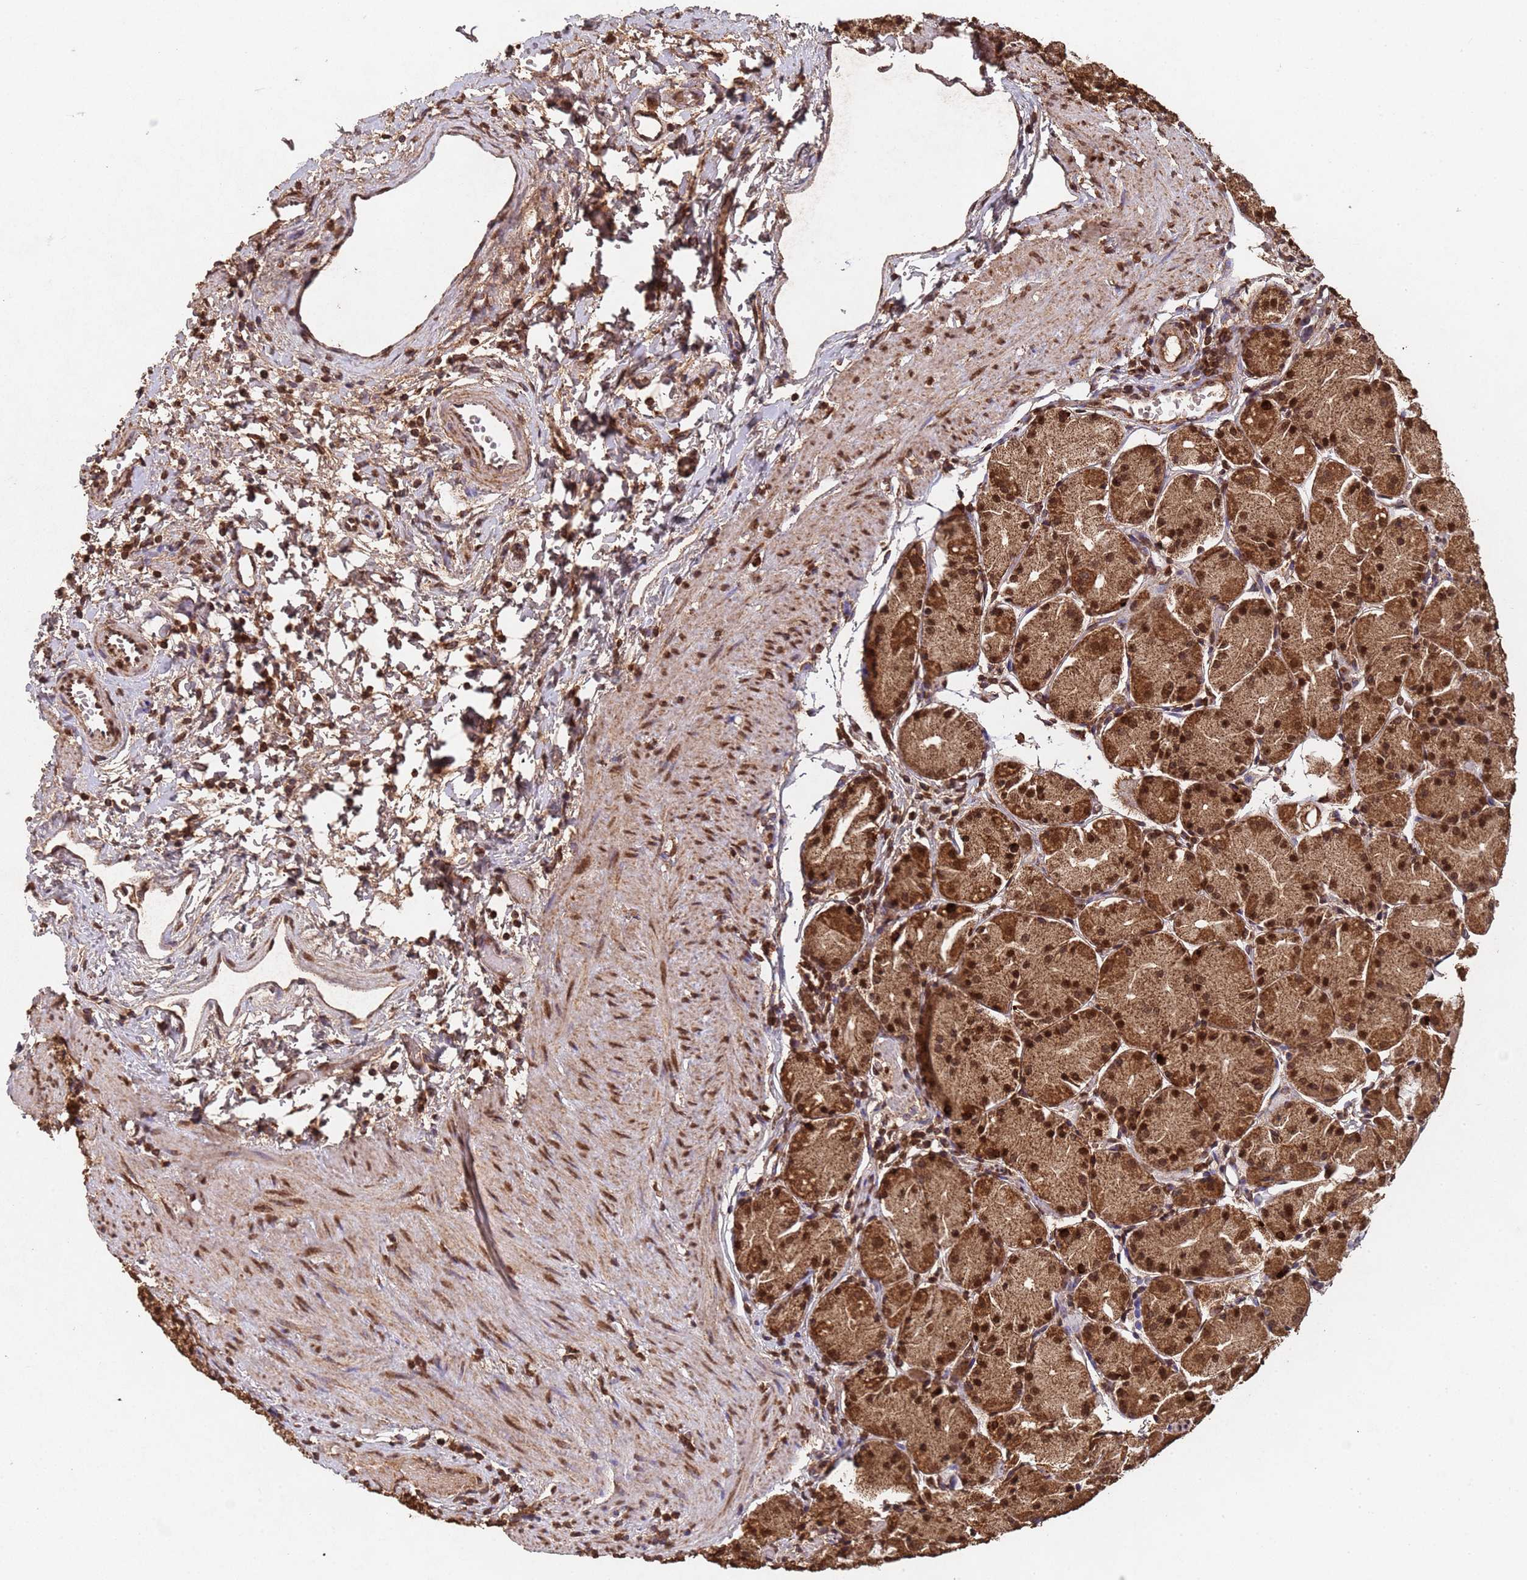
{"staining": {"intensity": "strong", "quantity": ">75%", "location": "cytoplasmic/membranous,nuclear"}, "tissue": "stomach", "cell_type": "Glandular cells", "image_type": "normal", "snomed": [{"axis": "morphology", "description": "Normal tissue, NOS"}, {"axis": "topography", "description": "Stomach, upper"}], "caption": "Immunohistochemistry (IHC) photomicrograph of unremarkable stomach: human stomach stained using IHC reveals high levels of strong protein expression localized specifically in the cytoplasmic/membranous,nuclear of glandular cells, appearing as a cytoplasmic/membranous,nuclear brown color.", "gene": "HDAC10", "patient": {"sex": "male", "age": 47}}